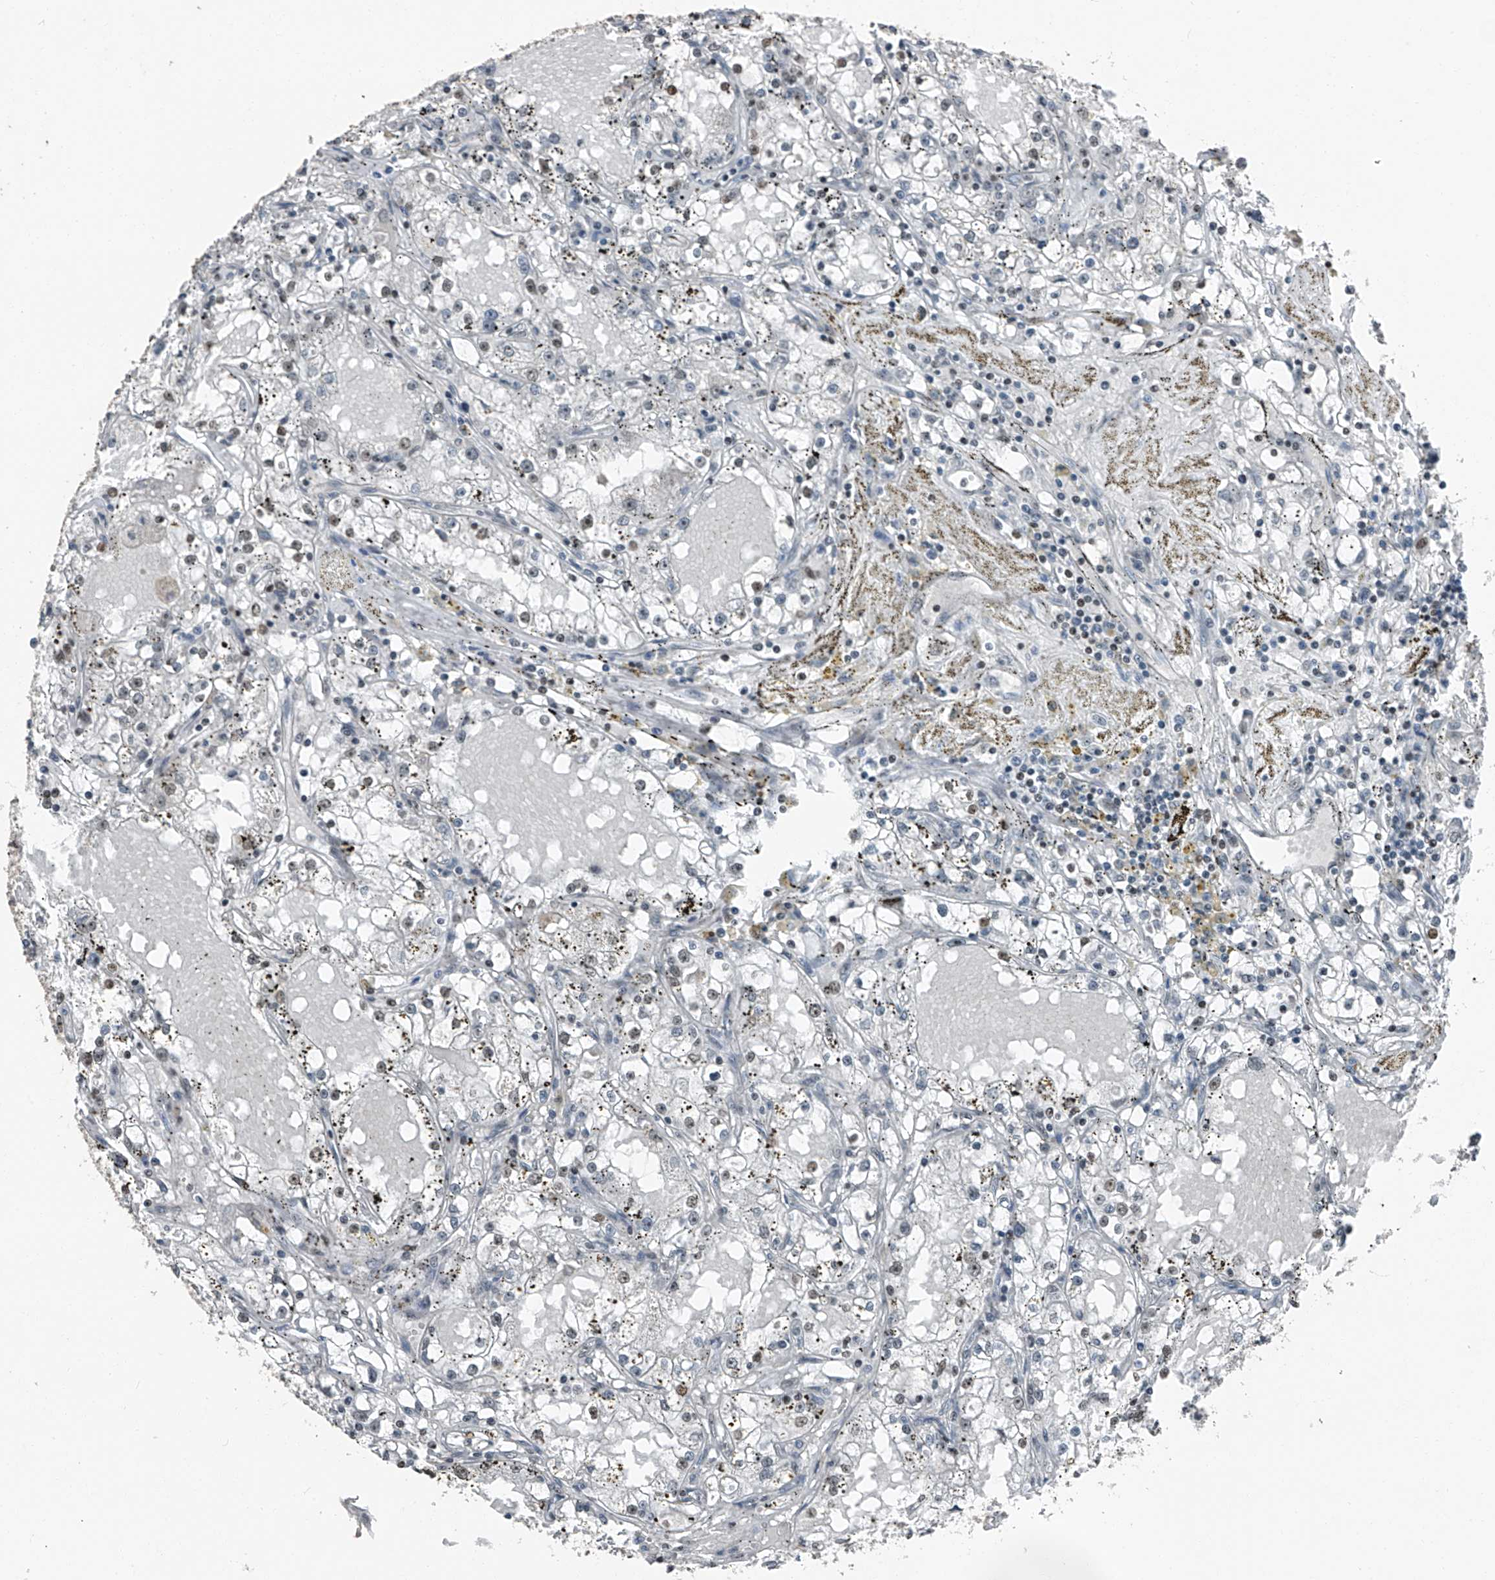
{"staining": {"intensity": "weak", "quantity": "<25%", "location": "nuclear"}, "tissue": "renal cancer", "cell_type": "Tumor cells", "image_type": "cancer", "snomed": [{"axis": "morphology", "description": "Adenocarcinoma, NOS"}, {"axis": "topography", "description": "Kidney"}], "caption": "An image of human renal adenocarcinoma is negative for staining in tumor cells.", "gene": "TCOF1", "patient": {"sex": "male", "age": 56}}